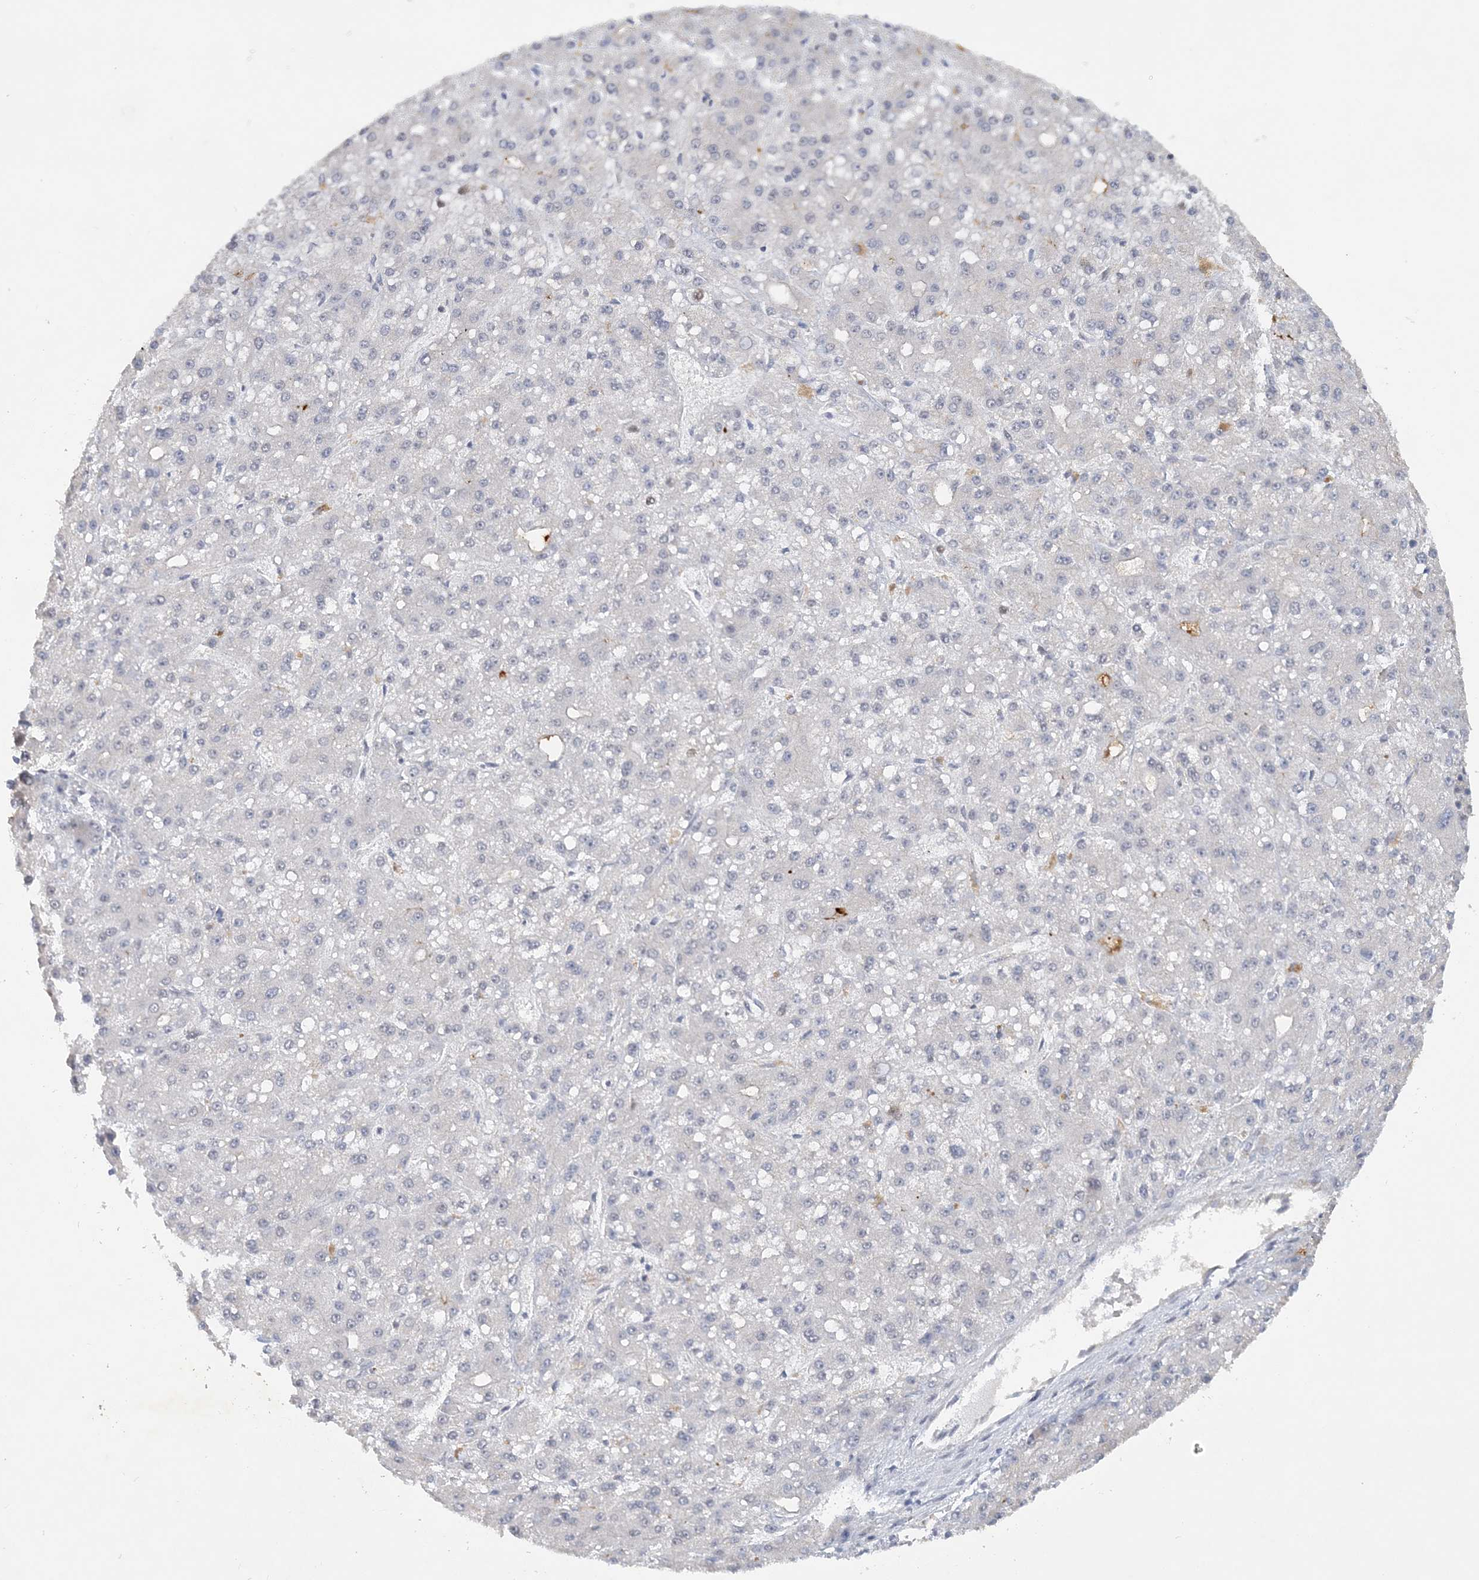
{"staining": {"intensity": "weak", "quantity": "<25%", "location": "nuclear"}, "tissue": "liver cancer", "cell_type": "Tumor cells", "image_type": "cancer", "snomed": [{"axis": "morphology", "description": "Carcinoma, Hepatocellular, NOS"}, {"axis": "topography", "description": "Liver"}], "caption": "IHC of liver cancer demonstrates no positivity in tumor cells.", "gene": "KMT2D", "patient": {"sex": "male", "age": 67}}